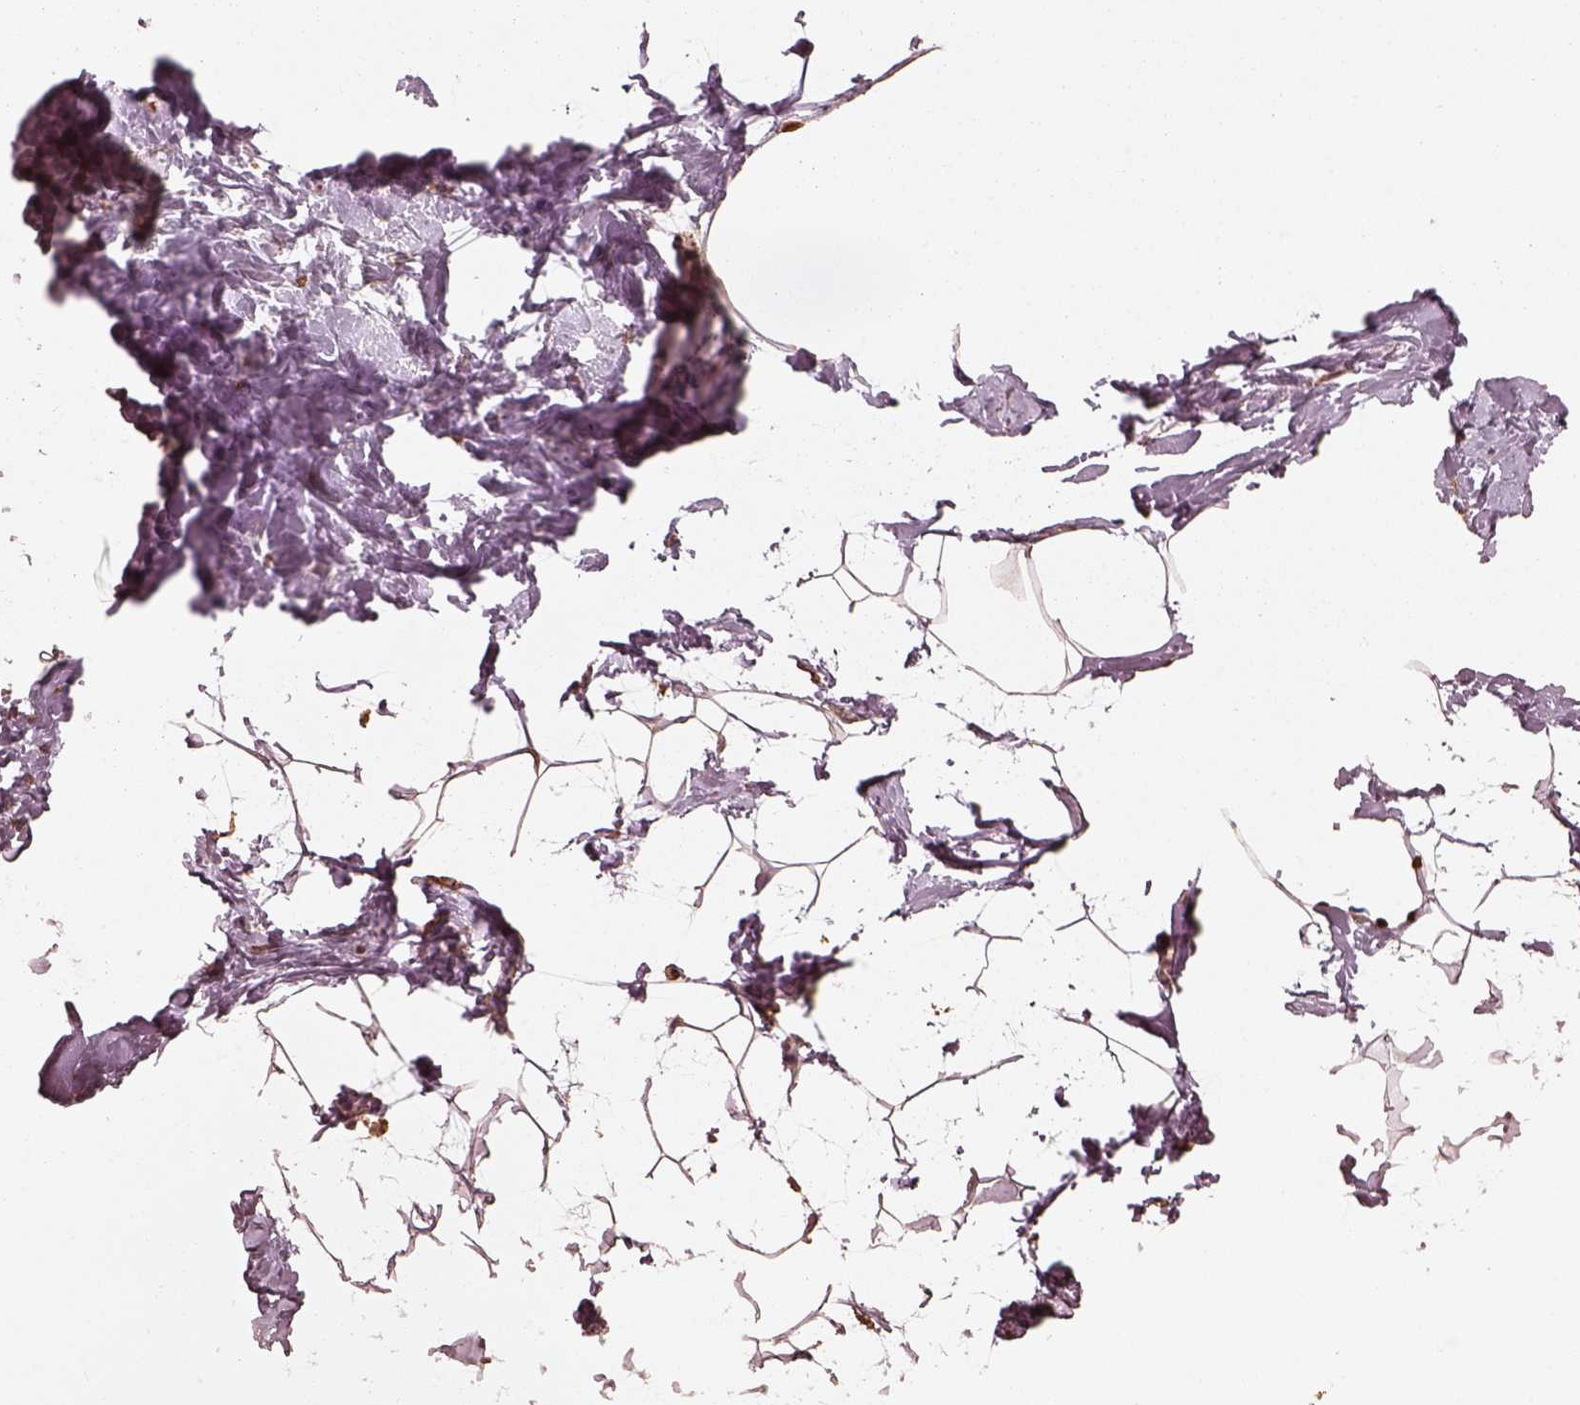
{"staining": {"intensity": "weak", "quantity": ">75%", "location": "cytoplasmic/membranous"}, "tissue": "breast", "cell_type": "Adipocytes", "image_type": "normal", "snomed": [{"axis": "morphology", "description": "Normal tissue, NOS"}, {"axis": "topography", "description": "Breast"}], "caption": "High-magnification brightfield microscopy of unremarkable breast stained with DAB (3,3'-diaminobenzidine) (brown) and counterstained with hematoxylin (blue). adipocytes exhibit weak cytoplasmic/membranous positivity is seen in about>75% of cells.", "gene": "DNAJC25", "patient": {"sex": "female", "age": 32}}